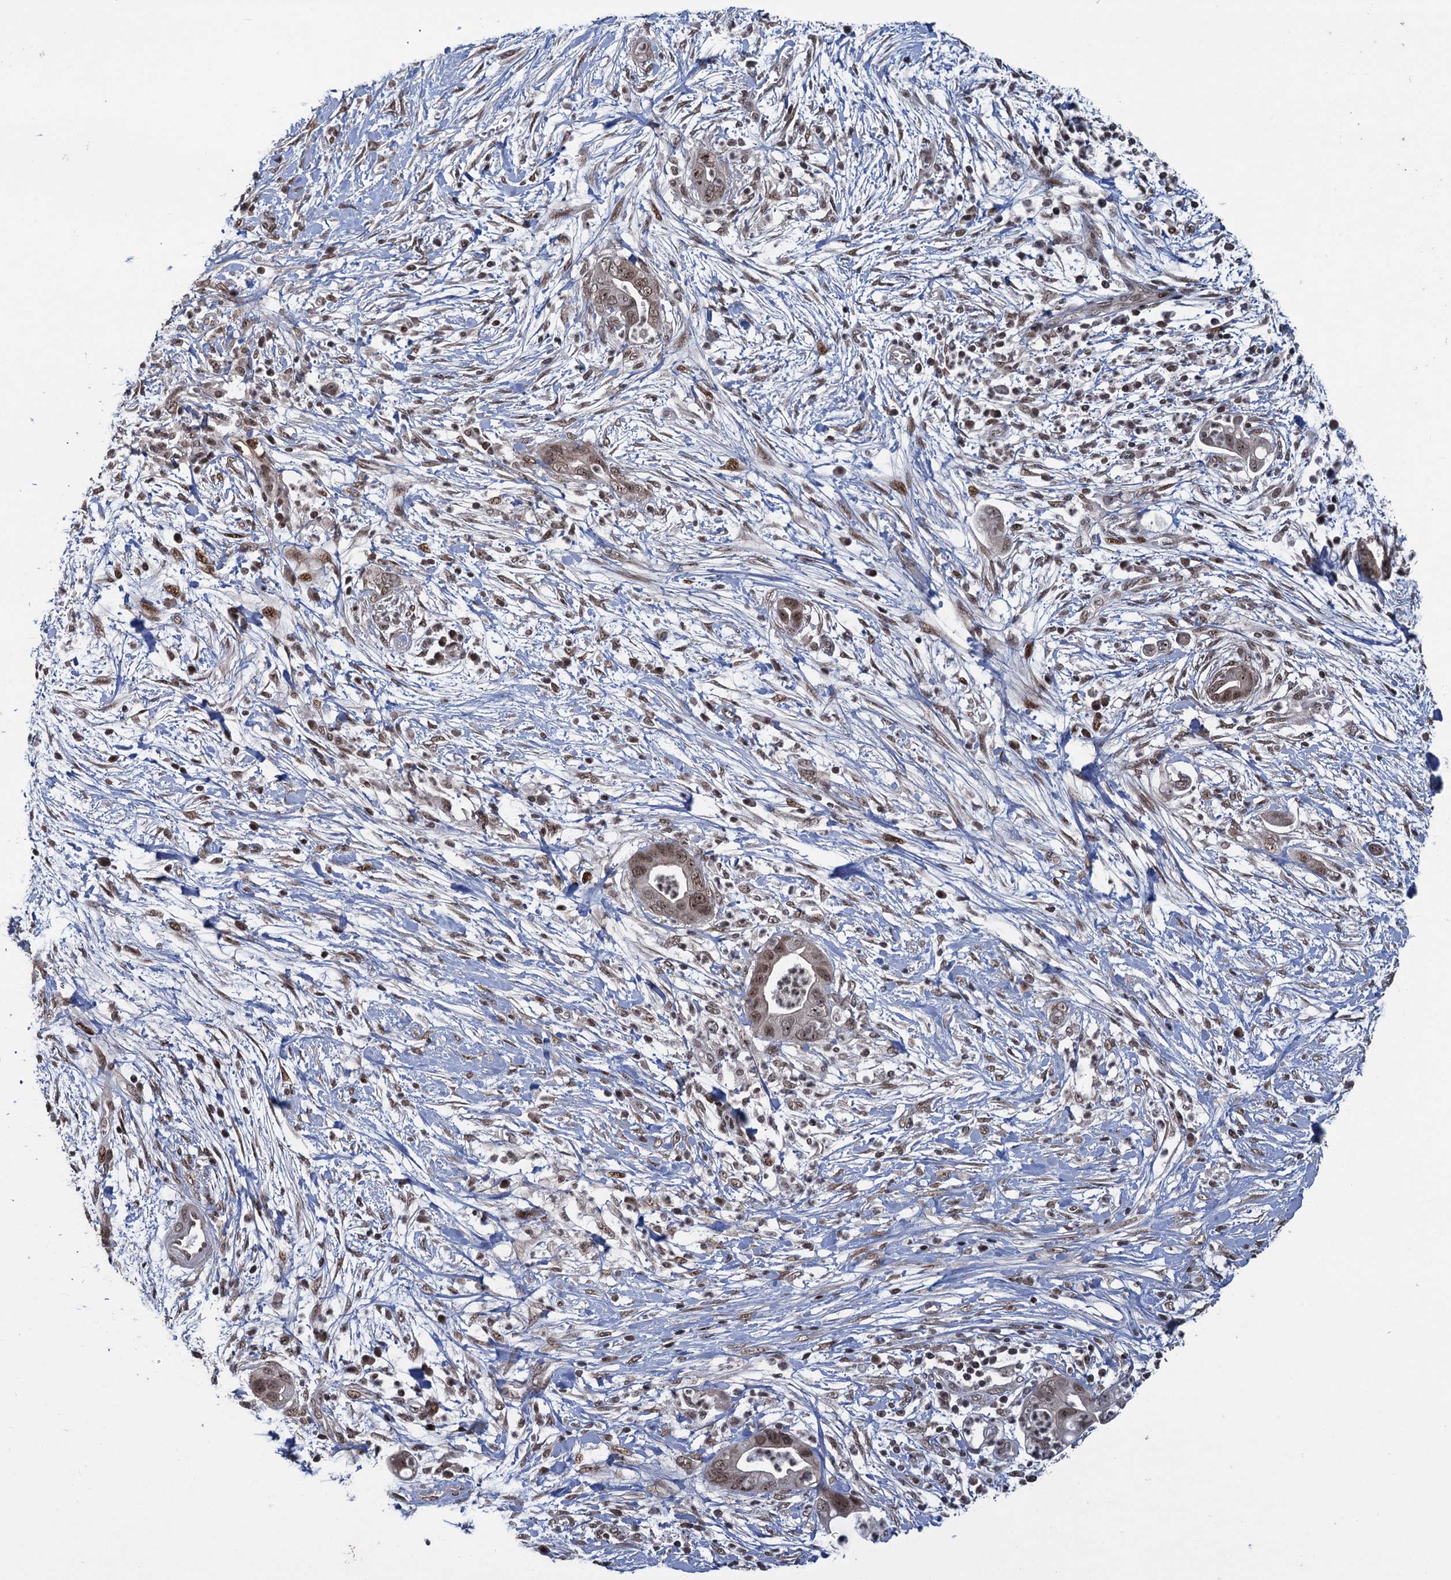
{"staining": {"intensity": "moderate", "quantity": ">75%", "location": "nuclear"}, "tissue": "pancreatic cancer", "cell_type": "Tumor cells", "image_type": "cancer", "snomed": [{"axis": "morphology", "description": "Adenocarcinoma, NOS"}, {"axis": "topography", "description": "Pancreas"}], "caption": "Protein staining of adenocarcinoma (pancreatic) tissue reveals moderate nuclear positivity in about >75% of tumor cells.", "gene": "ZNF169", "patient": {"sex": "male", "age": 75}}